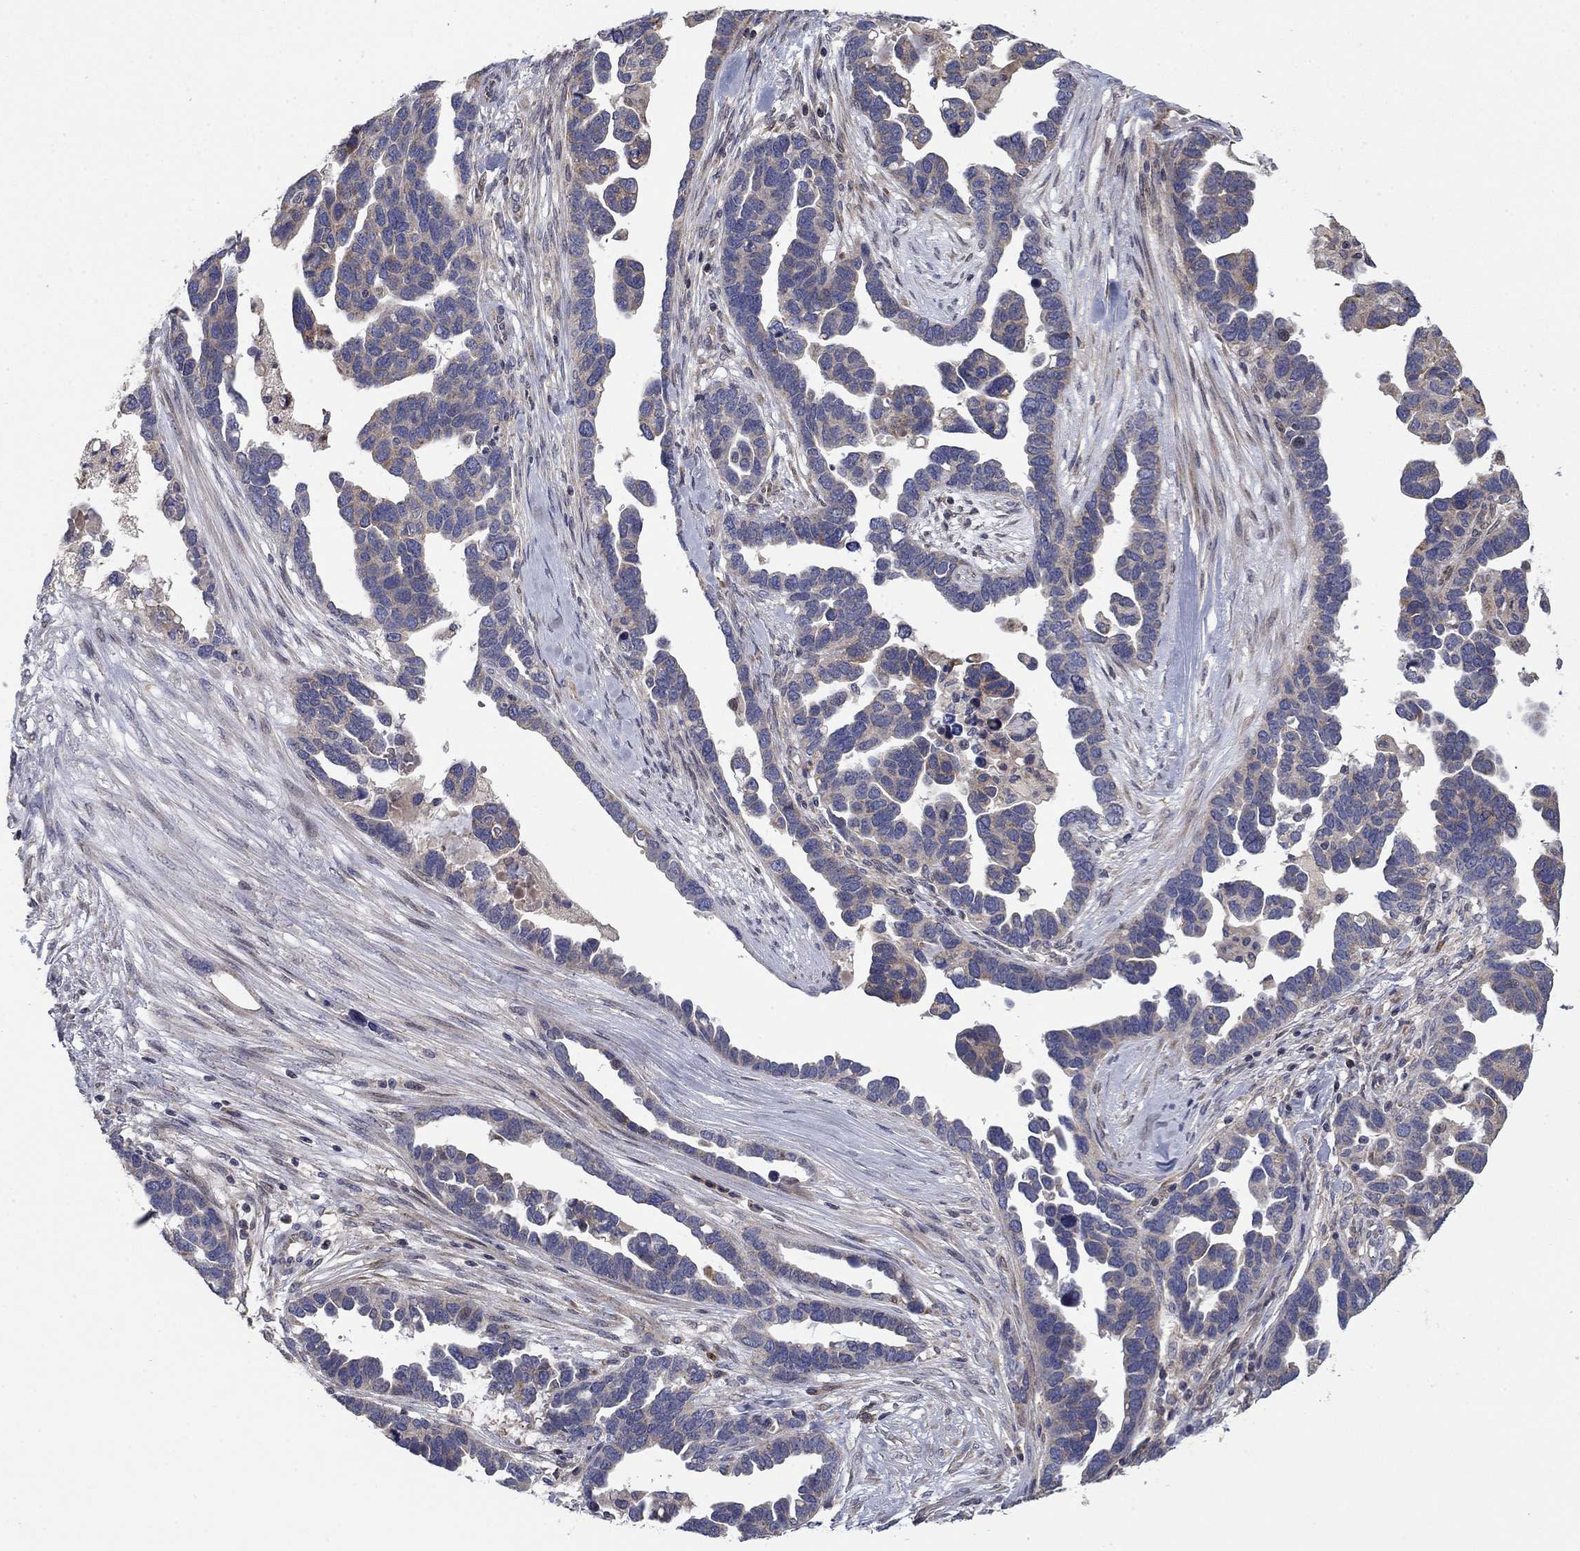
{"staining": {"intensity": "negative", "quantity": "none", "location": "none"}, "tissue": "ovarian cancer", "cell_type": "Tumor cells", "image_type": "cancer", "snomed": [{"axis": "morphology", "description": "Cystadenocarcinoma, serous, NOS"}, {"axis": "topography", "description": "Ovary"}], "caption": "Immunohistochemistry (IHC) image of ovarian cancer (serous cystadenocarcinoma) stained for a protein (brown), which reveals no positivity in tumor cells.", "gene": "MMAA", "patient": {"sex": "female", "age": 54}}